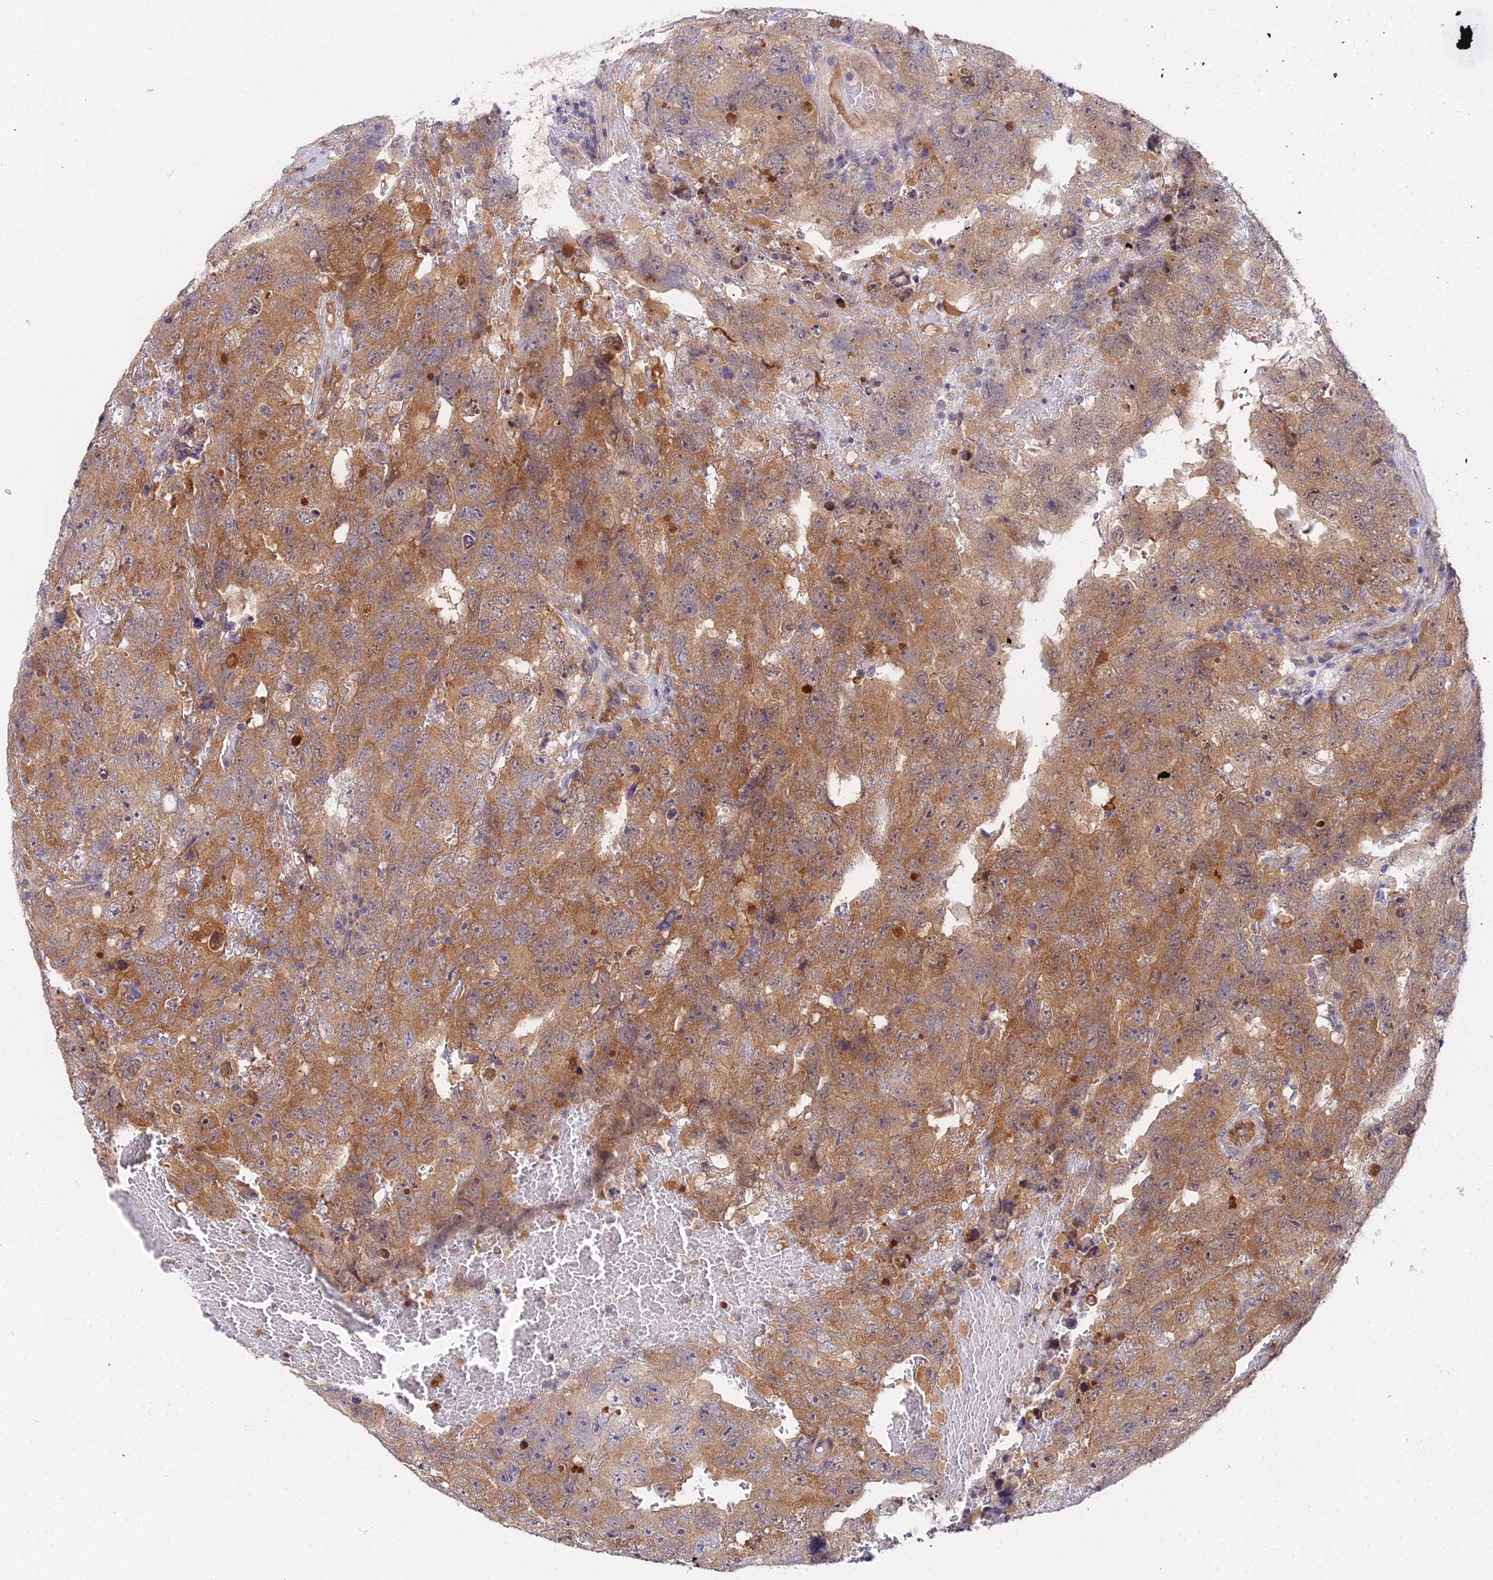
{"staining": {"intensity": "moderate", "quantity": ">75%", "location": "cytoplasmic/membranous"}, "tissue": "testis cancer", "cell_type": "Tumor cells", "image_type": "cancer", "snomed": [{"axis": "morphology", "description": "Carcinoma, Embryonal, NOS"}, {"axis": "topography", "description": "Testis"}], "caption": "A photomicrograph of testis embryonal carcinoma stained for a protein shows moderate cytoplasmic/membranous brown staining in tumor cells.", "gene": "PPP2R2C", "patient": {"sex": "male", "age": 45}}